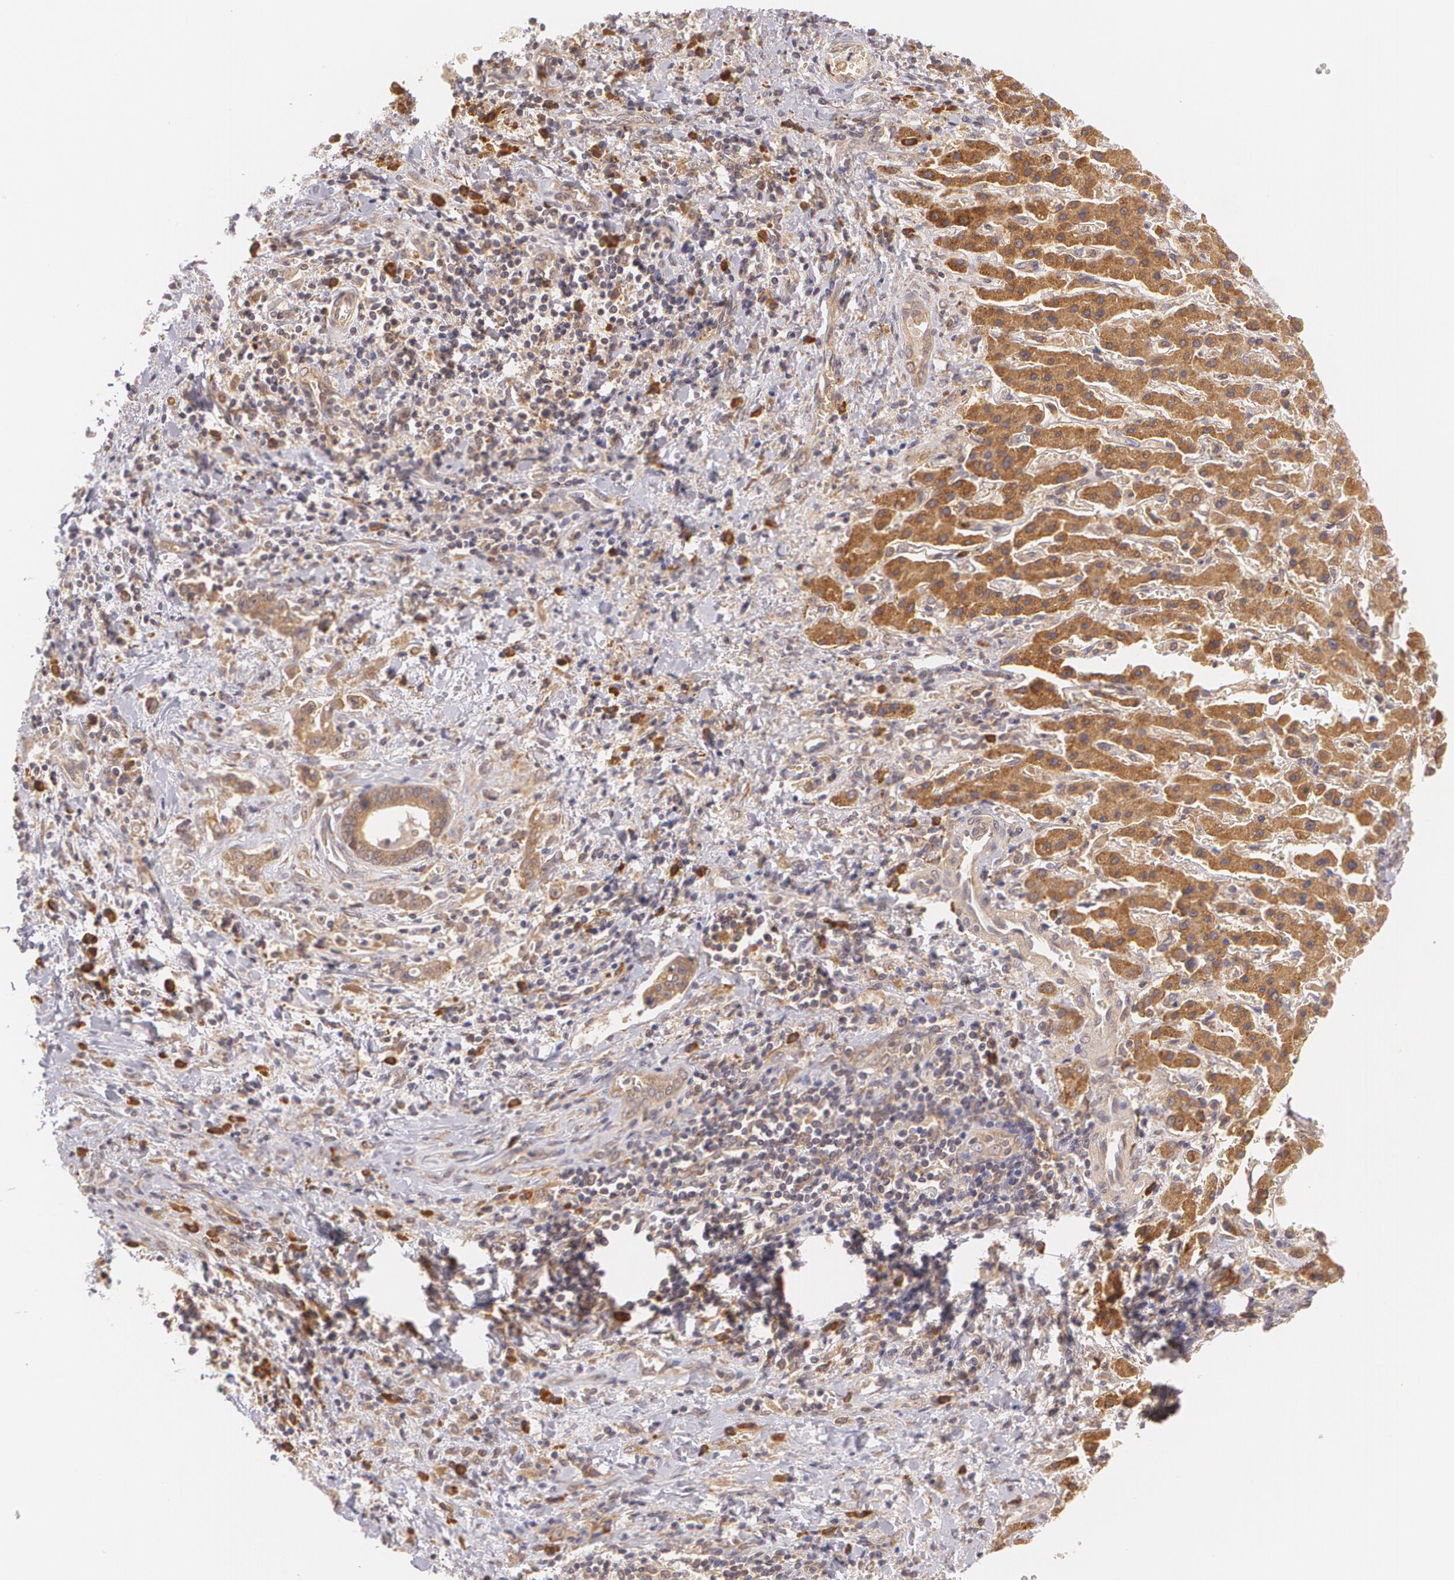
{"staining": {"intensity": "weak", "quantity": ">75%", "location": "cytoplasmic/membranous"}, "tissue": "liver cancer", "cell_type": "Tumor cells", "image_type": "cancer", "snomed": [{"axis": "morphology", "description": "Cholangiocarcinoma"}, {"axis": "topography", "description": "Liver"}], "caption": "This micrograph reveals IHC staining of human cholangiocarcinoma (liver), with low weak cytoplasmic/membranous staining in approximately >75% of tumor cells.", "gene": "CCL17", "patient": {"sex": "male", "age": 57}}